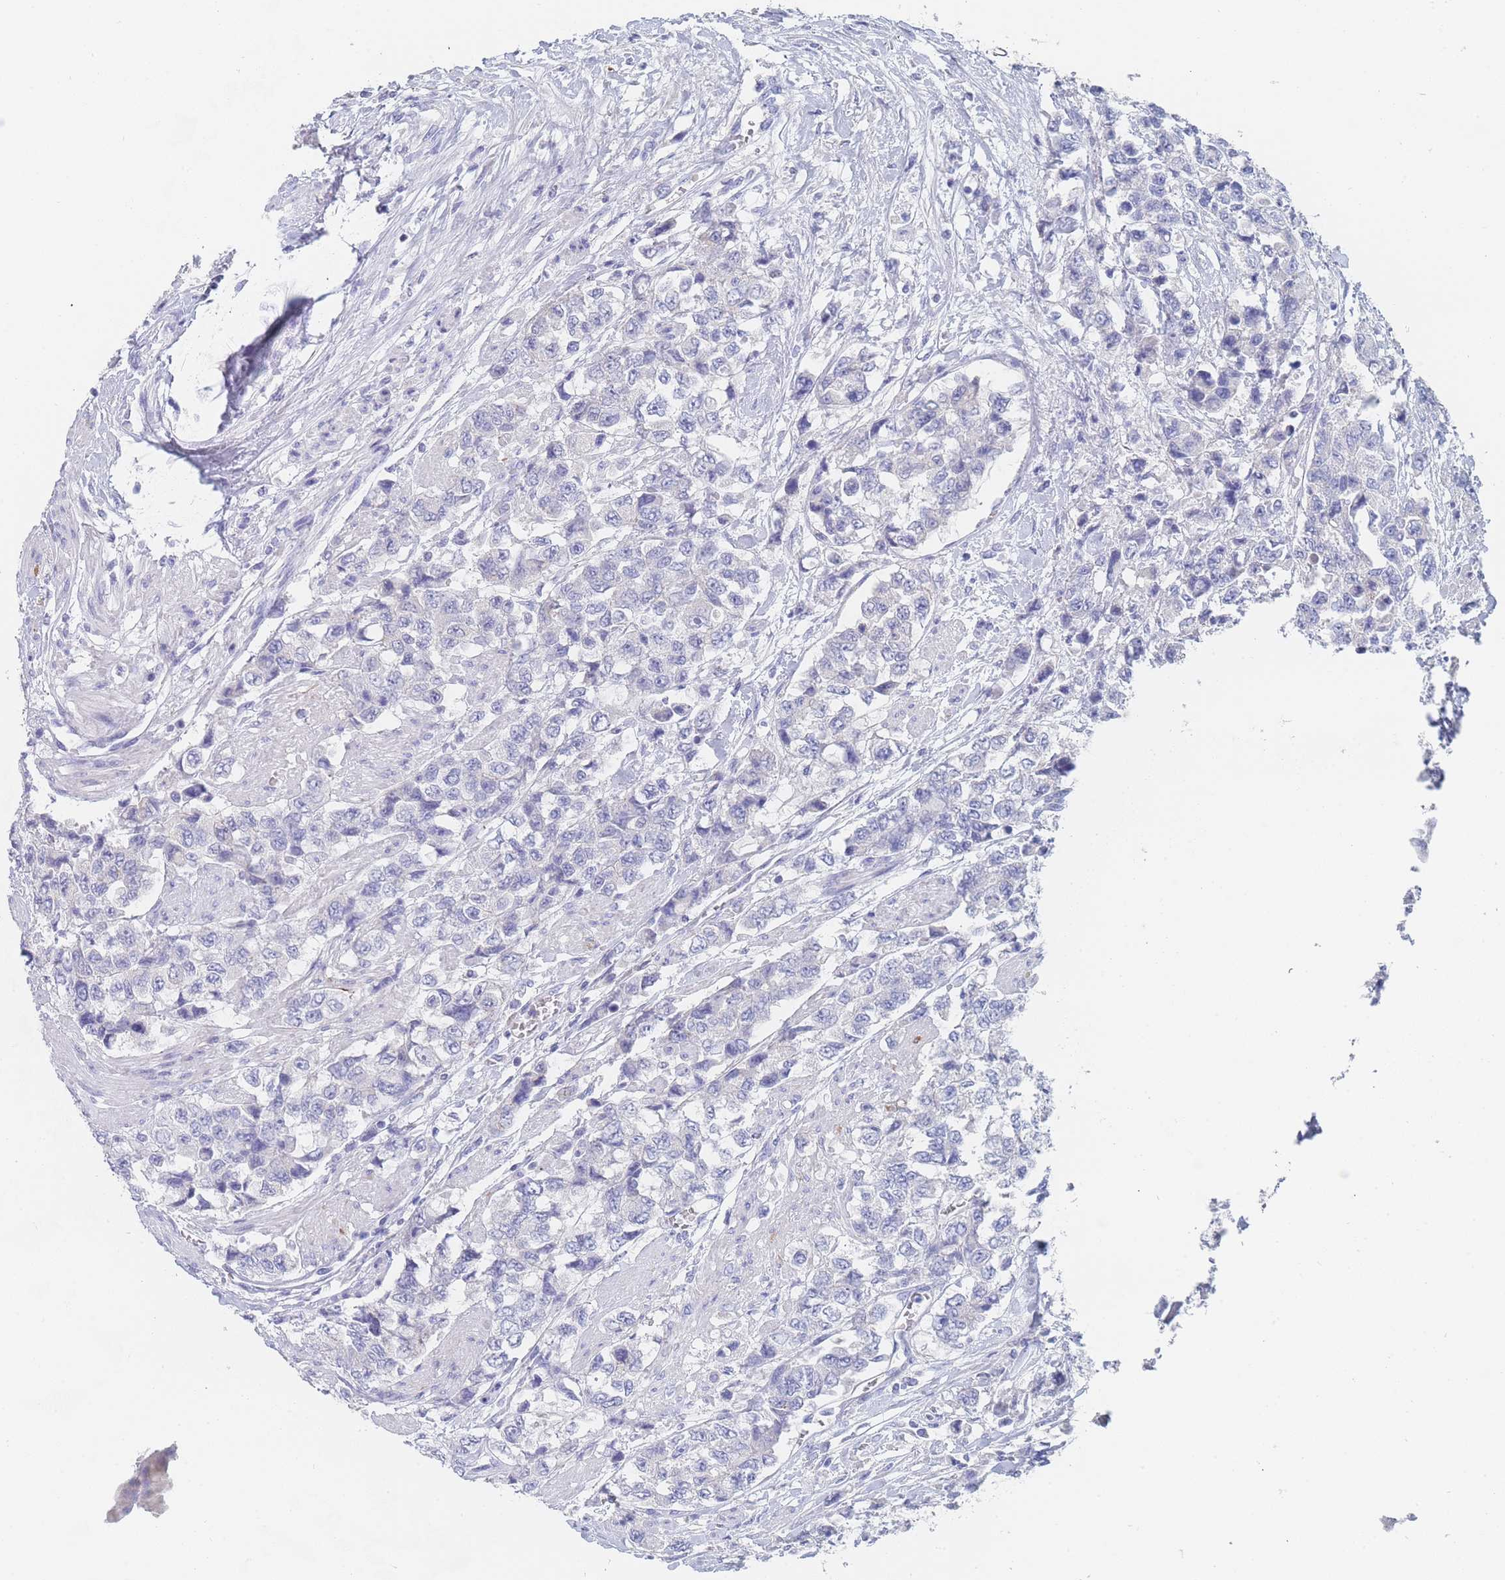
{"staining": {"intensity": "negative", "quantity": "none", "location": "none"}, "tissue": "urothelial cancer", "cell_type": "Tumor cells", "image_type": "cancer", "snomed": [{"axis": "morphology", "description": "Urothelial carcinoma, High grade"}, {"axis": "topography", "description": "Urinary bladder"}], "caption": "Immunohistochemistry of human high-grade urothelial carcinoma reveals no expression in tumor cells.", "gene": "SLC25A35", "patient": {"sex": "female", "age": 78}}